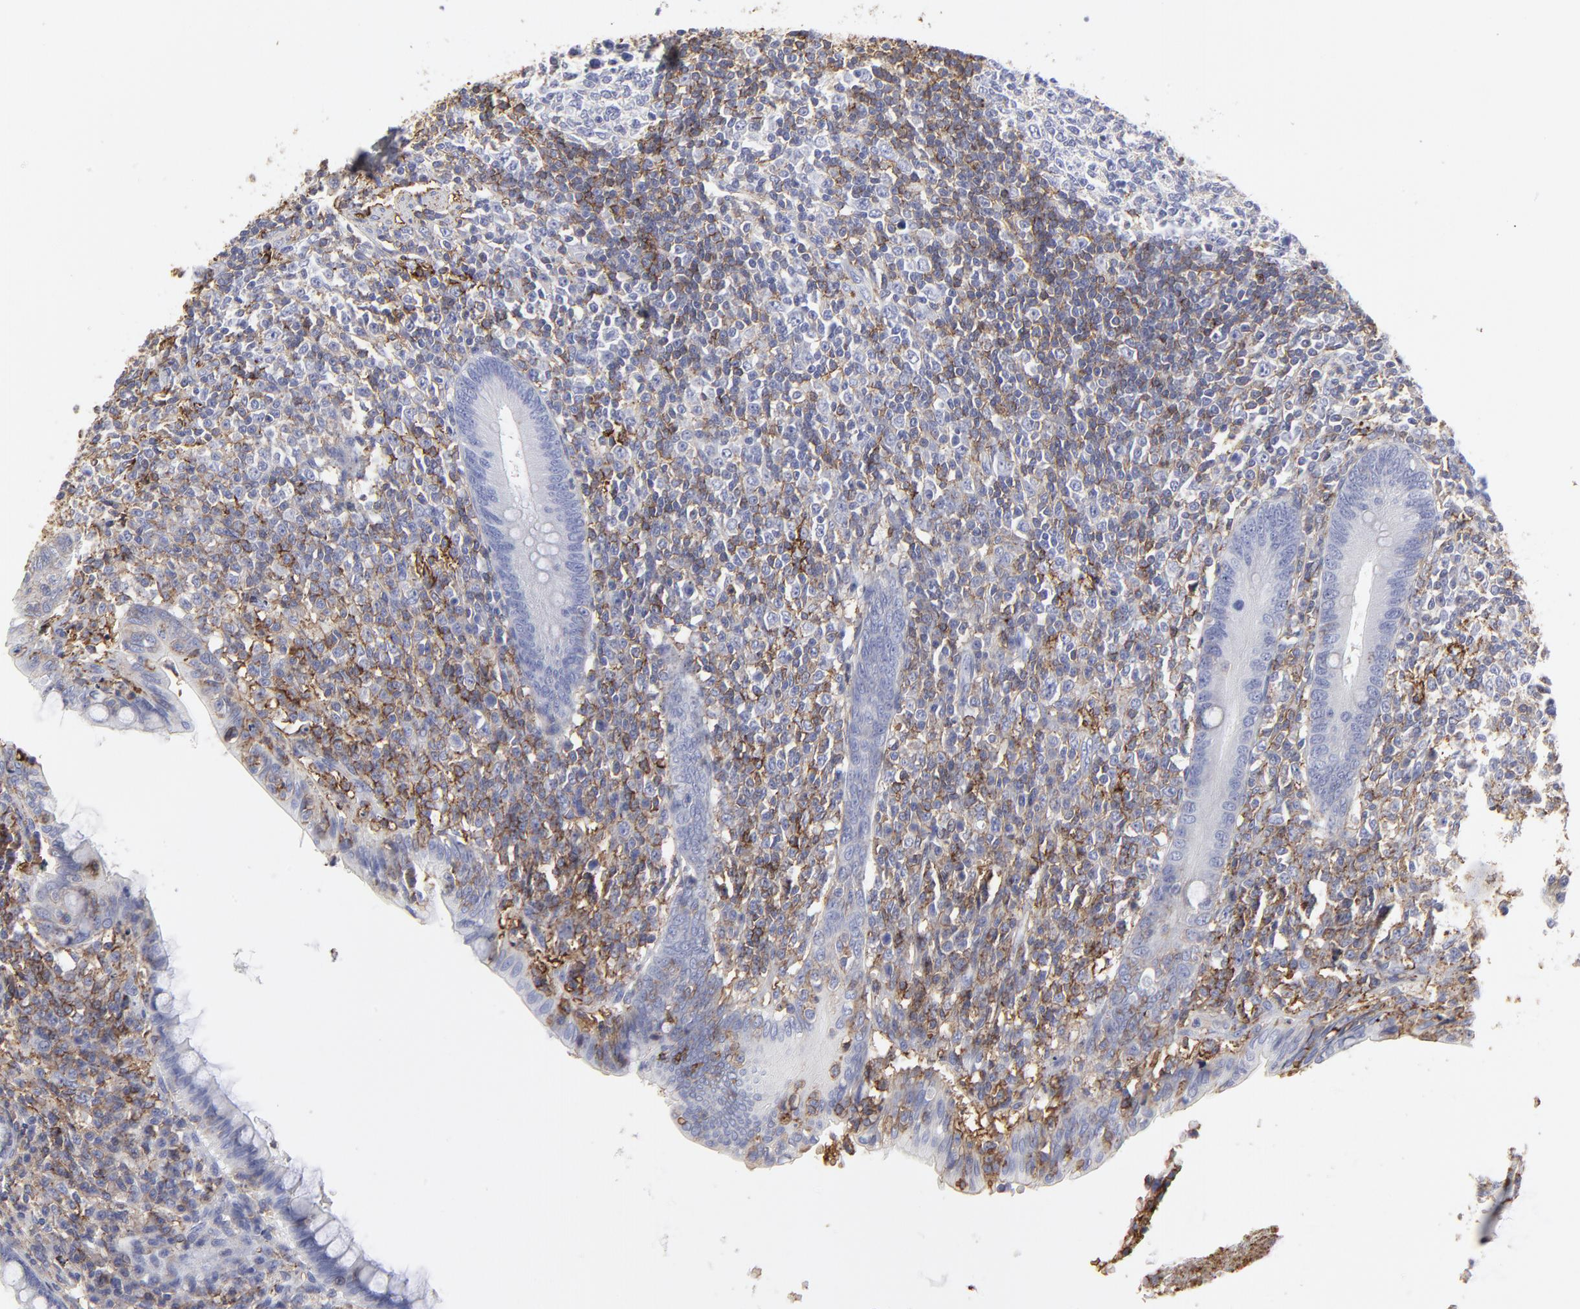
{"staining": {"intensity": "negative", "quantity": "none", "location": "none"}, "tissue": "appendix", "cell_type": "Glandular cells", "image_type": "normal", "snomed": [{"axis": "morphology", "description": "Normal tissue, NOS"}, {"axis": "topography", "description": "Appendix"}], "caption": "This photomicrograph is of unremarkable appendix stained with immunohistochemistry (IHC) to label a protein in brown with the nuclei are counter-stained blue. There is no staining in glandular cells.", "gene": "ANXA6", "patient": {"sex": "female", "age": 66}}